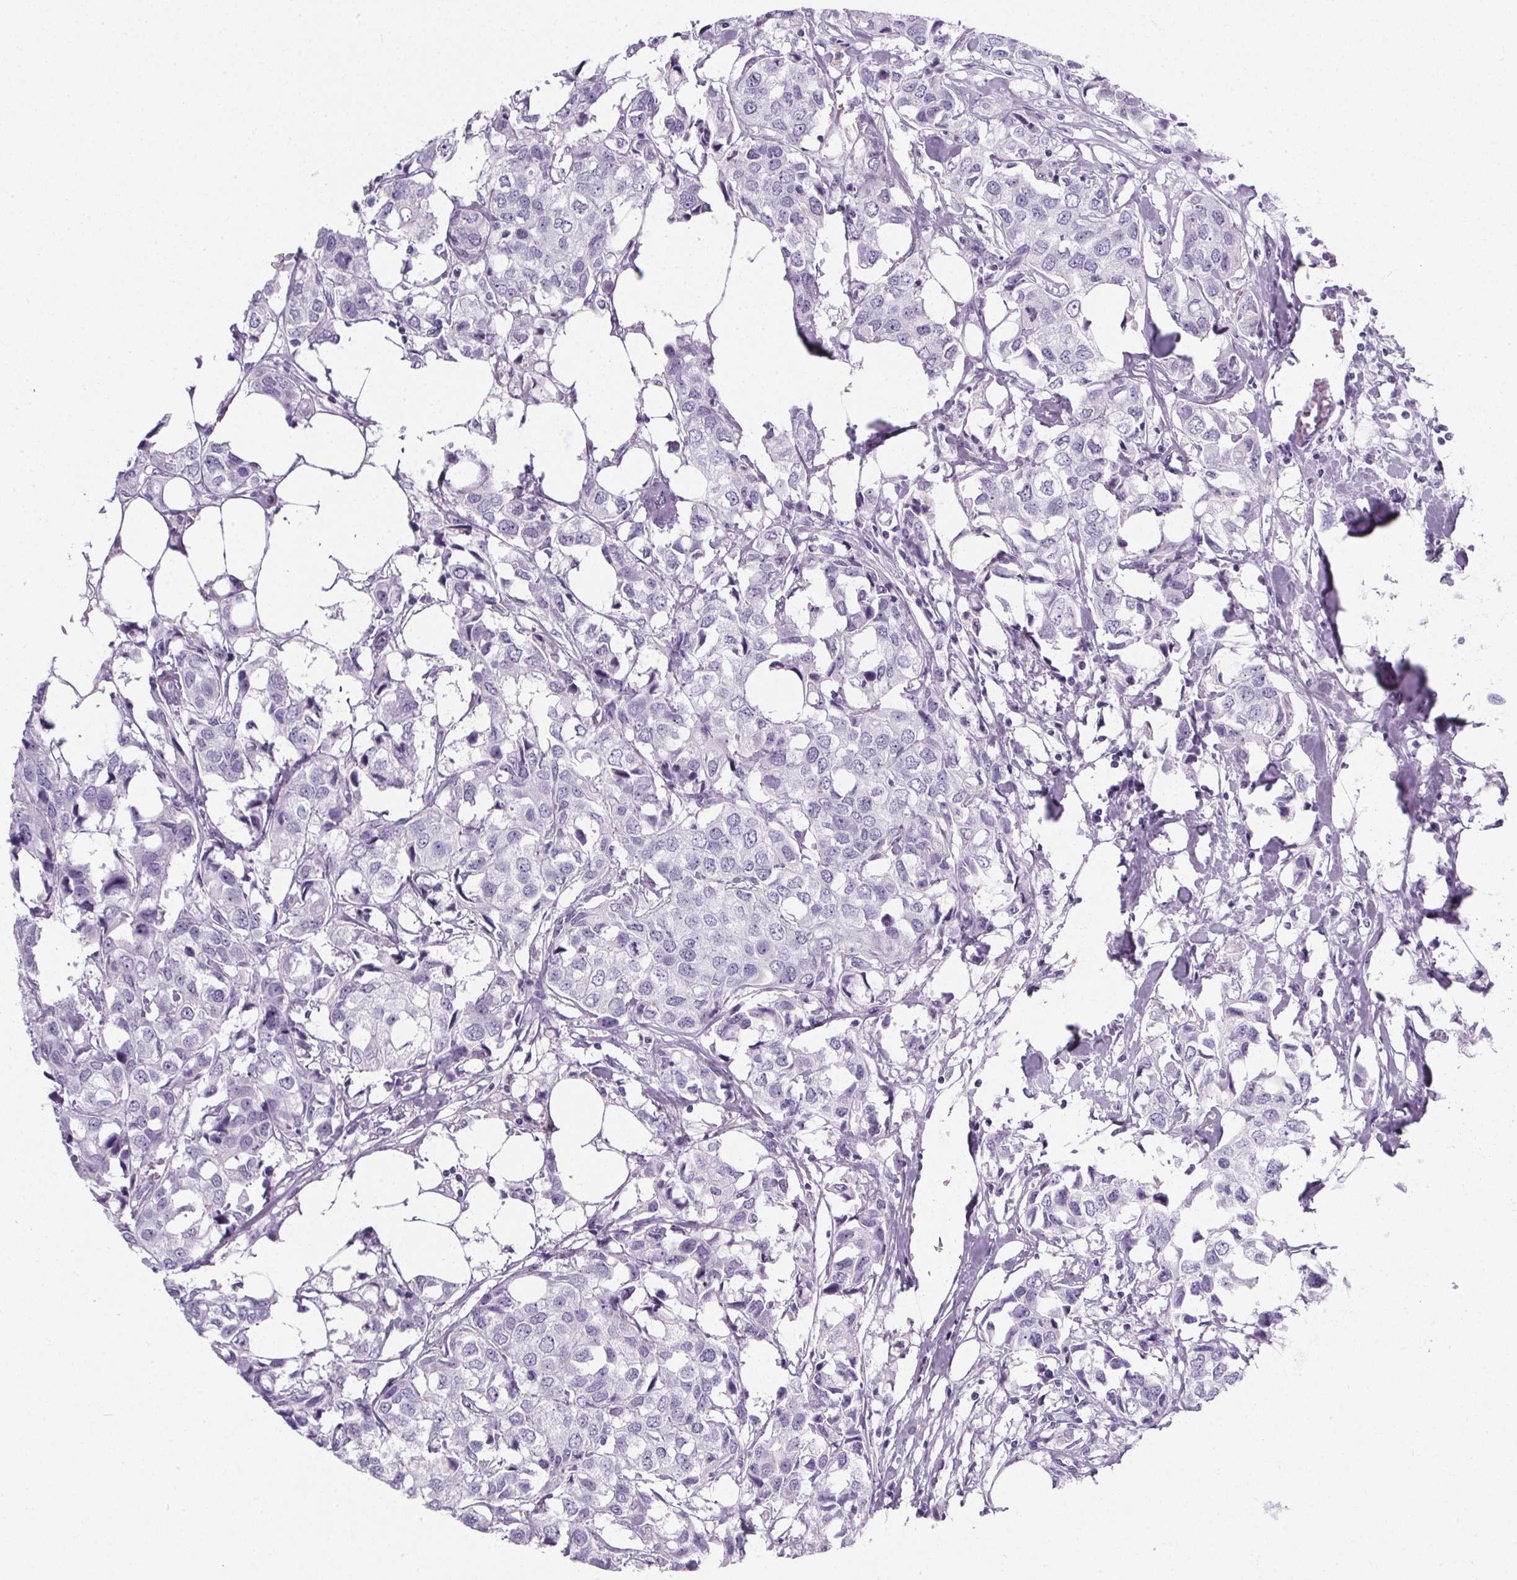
{"staining": {"intensity": "negative", "quantity": "none", "location": "none"}, "tissue": "breast cancer", "cell_type": "Tumor cells", "image_type": "cancer", "snomed": [{"axis": "morphology", "description": "Duct carcinoma"}, {"axis": "topography", "description": "Breast"}], "caption": "Breast cancer (infiltrating ductal carcinoma) was stained to show a protein in brown. There is no significant expression in tumor cells.", "gene": "ADRB1", "patient": {"sex": "female", "age": 80}}